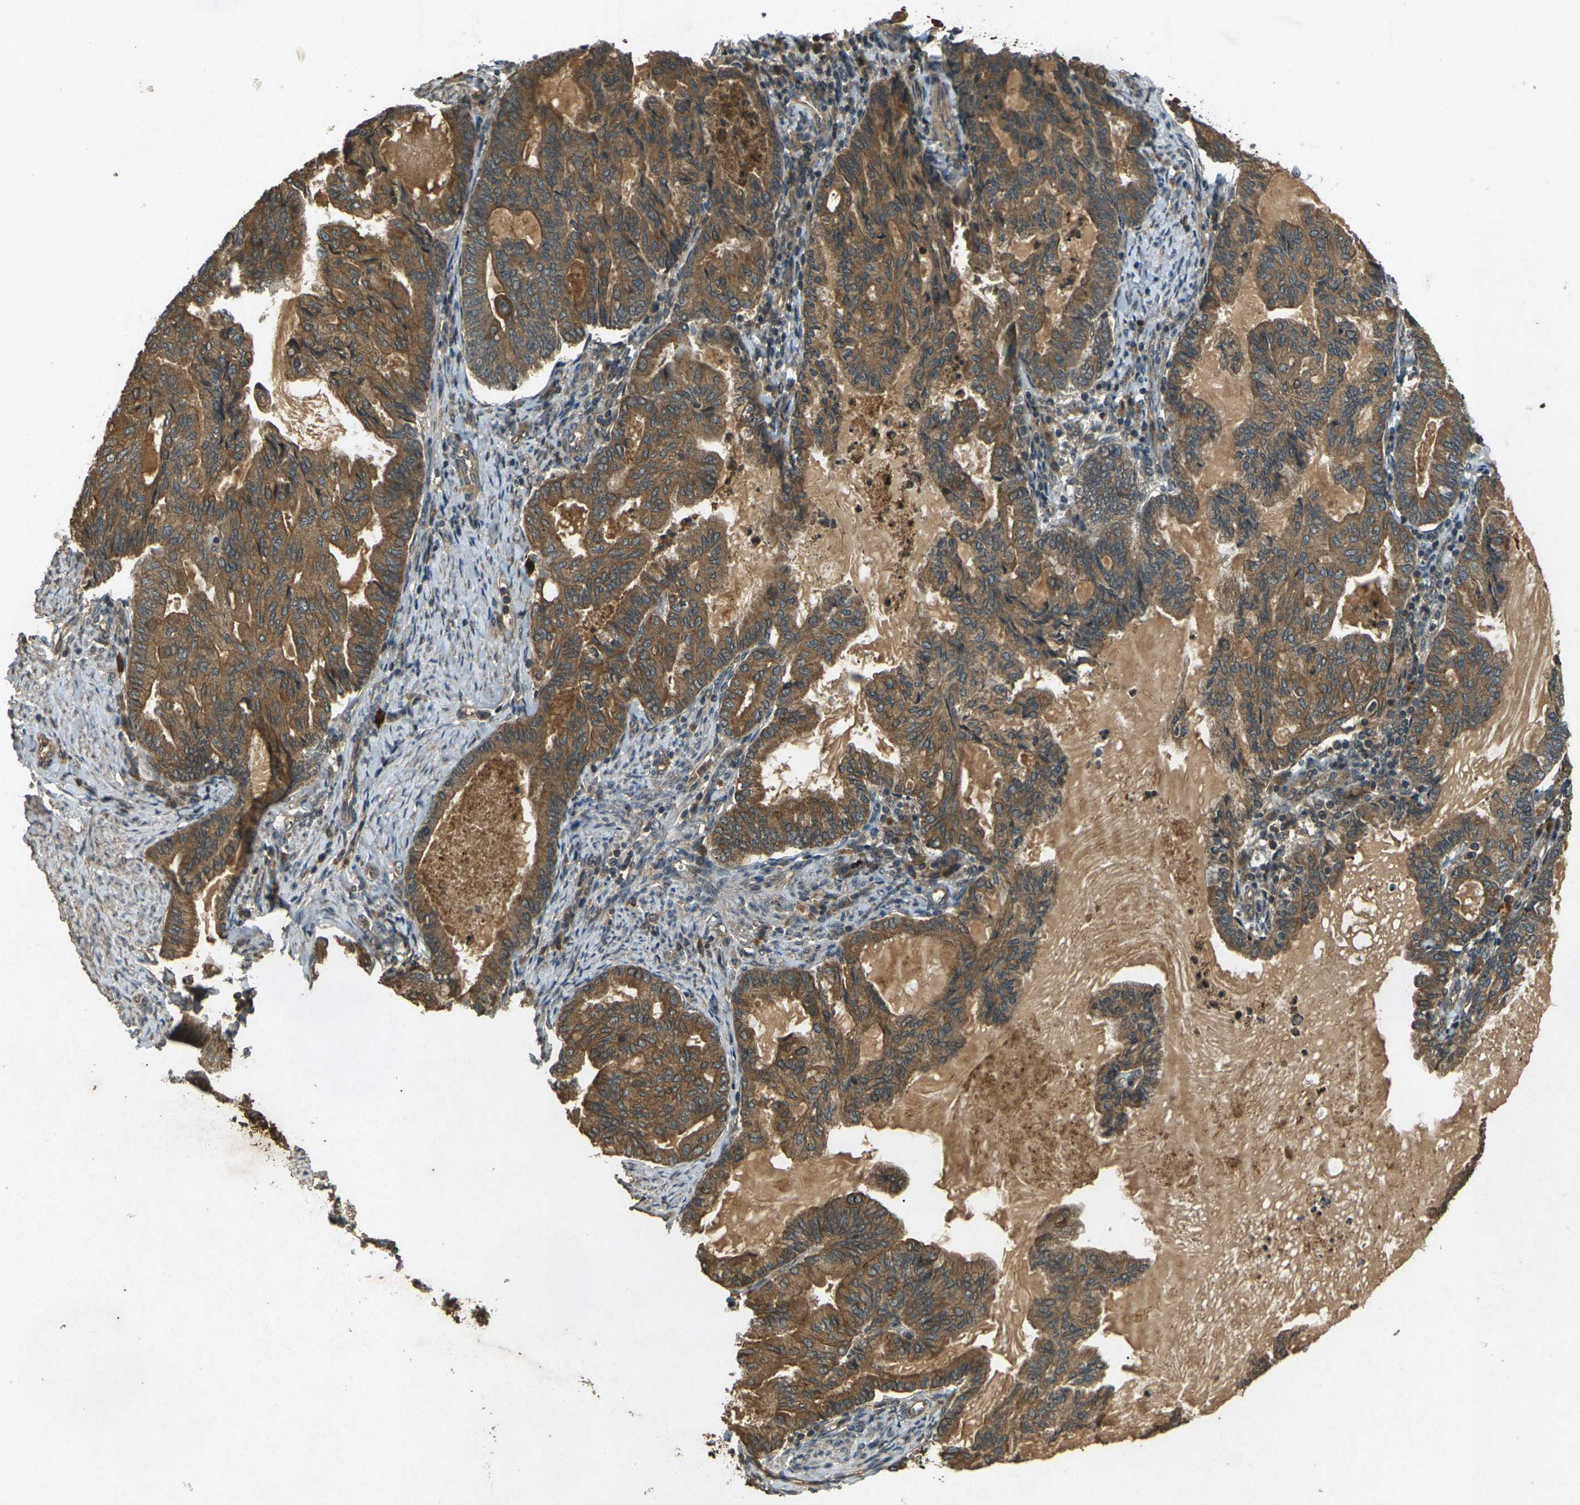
{"staining": {"intensity": "moderate", "quantity": ">75%", "location": "cytoplasmic/membranous"}, "tissue": "endometrial cancer", "cell_type": "Tumor cells", "image_type": "cancer", "snomed": [{"axis": "morphology", "description": "Adenocarcinoma, NOS"}, {"axis": "topography", "description": "Endometrium"}], "caption": "DAB immunohistochemical staining of adenocarcinoma (endometrial) demonstrates moderate cytoplasmic/membranous protein positivity in about >75% of tumor cells.", "gene": "TAP1", "patient": {"sex": "female", "age": 86}}